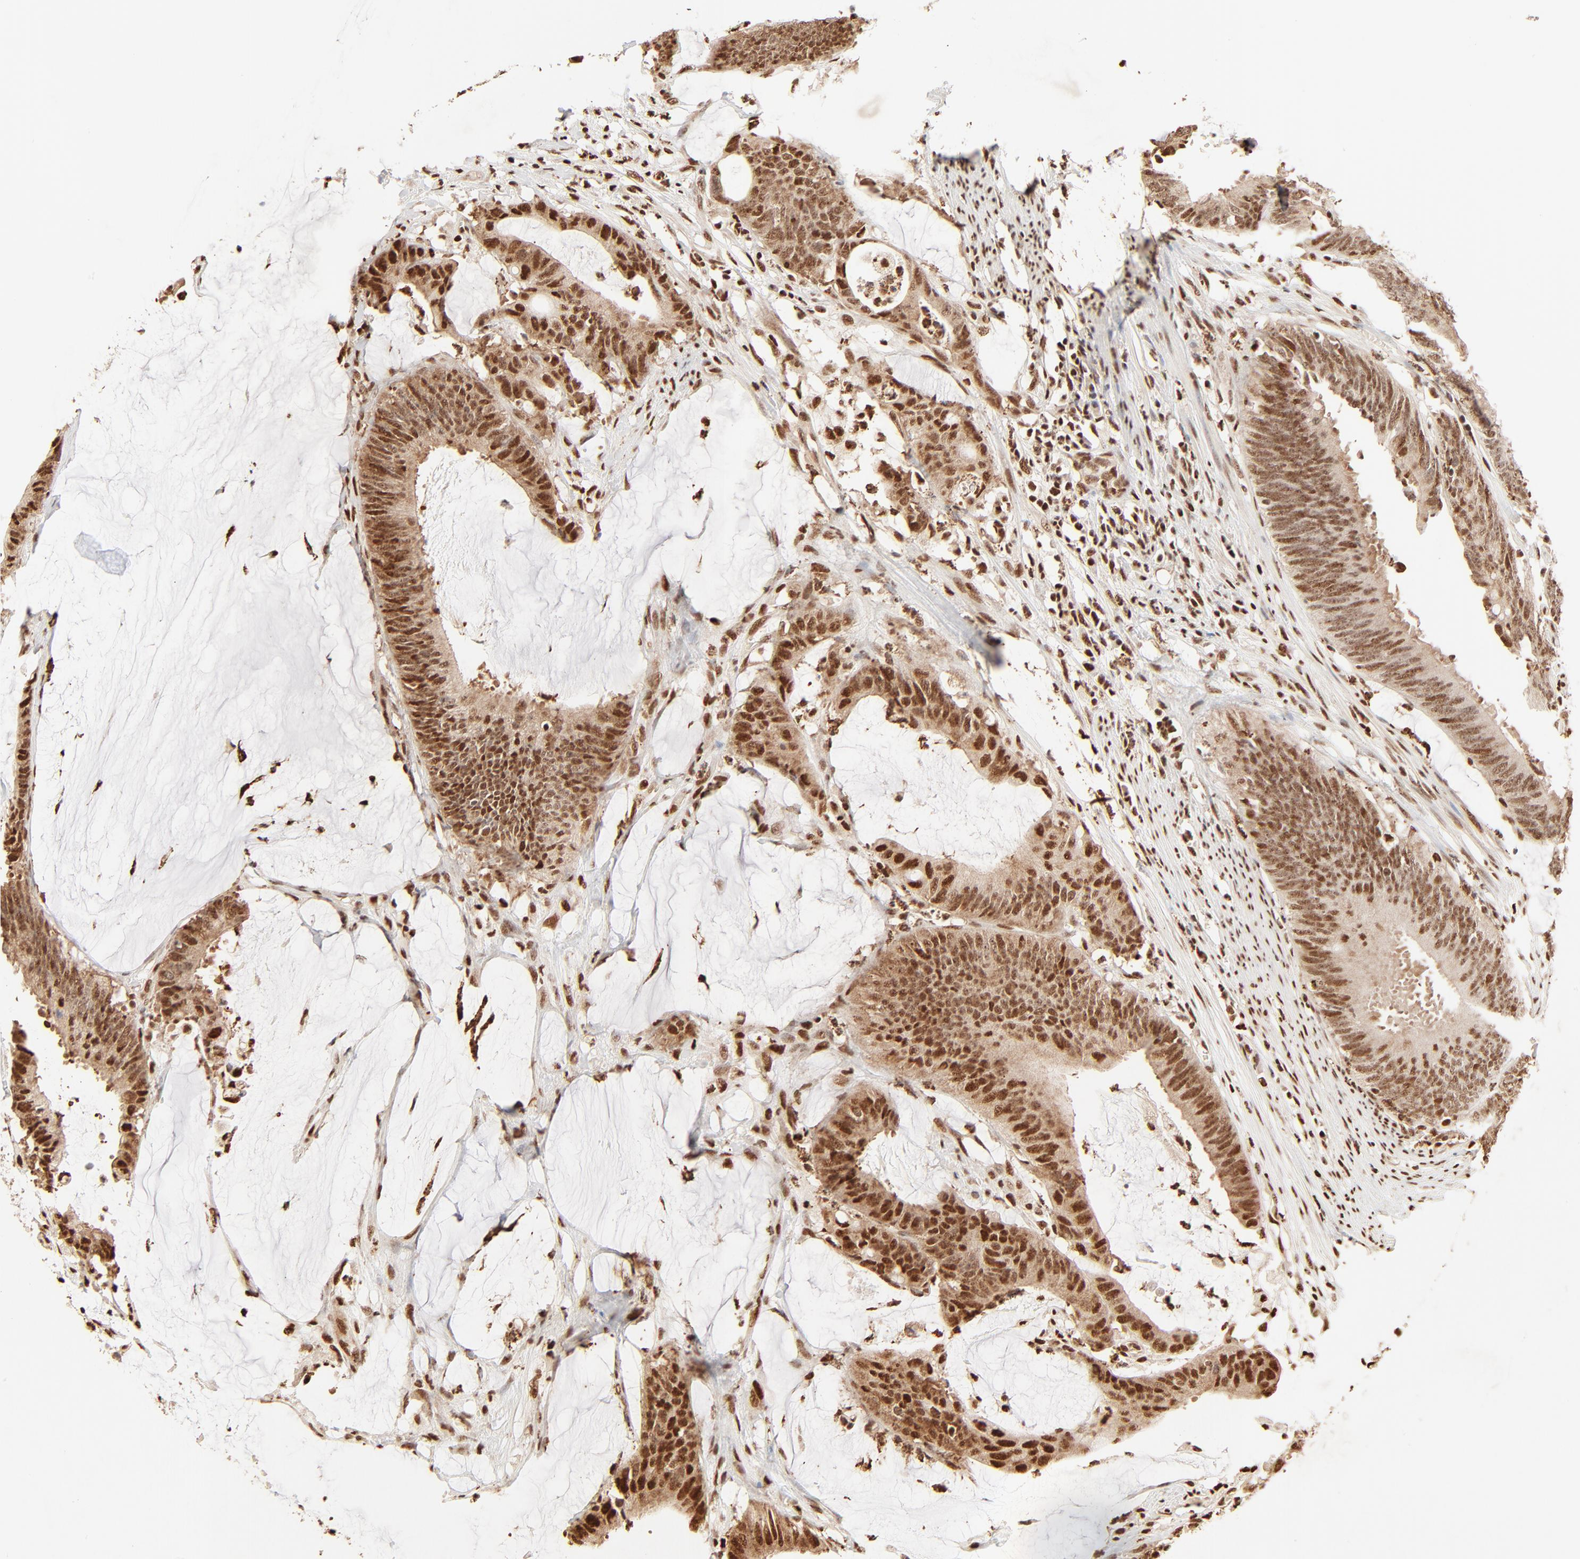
{"staining": {"intensity": "strong", "quantity": ">75%", "location": "cytoplasmic/membranous,nuclear"}, "tissue": "colorectal cancer", "cell_type": "Tumor cells", "image_type": "cancer", "snomed": [{"axis": "morphology", "description": "Adenocarcinoma, NOS"}, {"axis": "topography", "description": "Rectum"}], "caption": "Brown immunohistochemical staining in human adenocarcinoma (colorectal) exhibits strong cytoplasmic/membranous and nuclear staining in about >75% of tumor cells.", "gene": "FAM50A", "patient": {"sex": "female", "age": 66}}